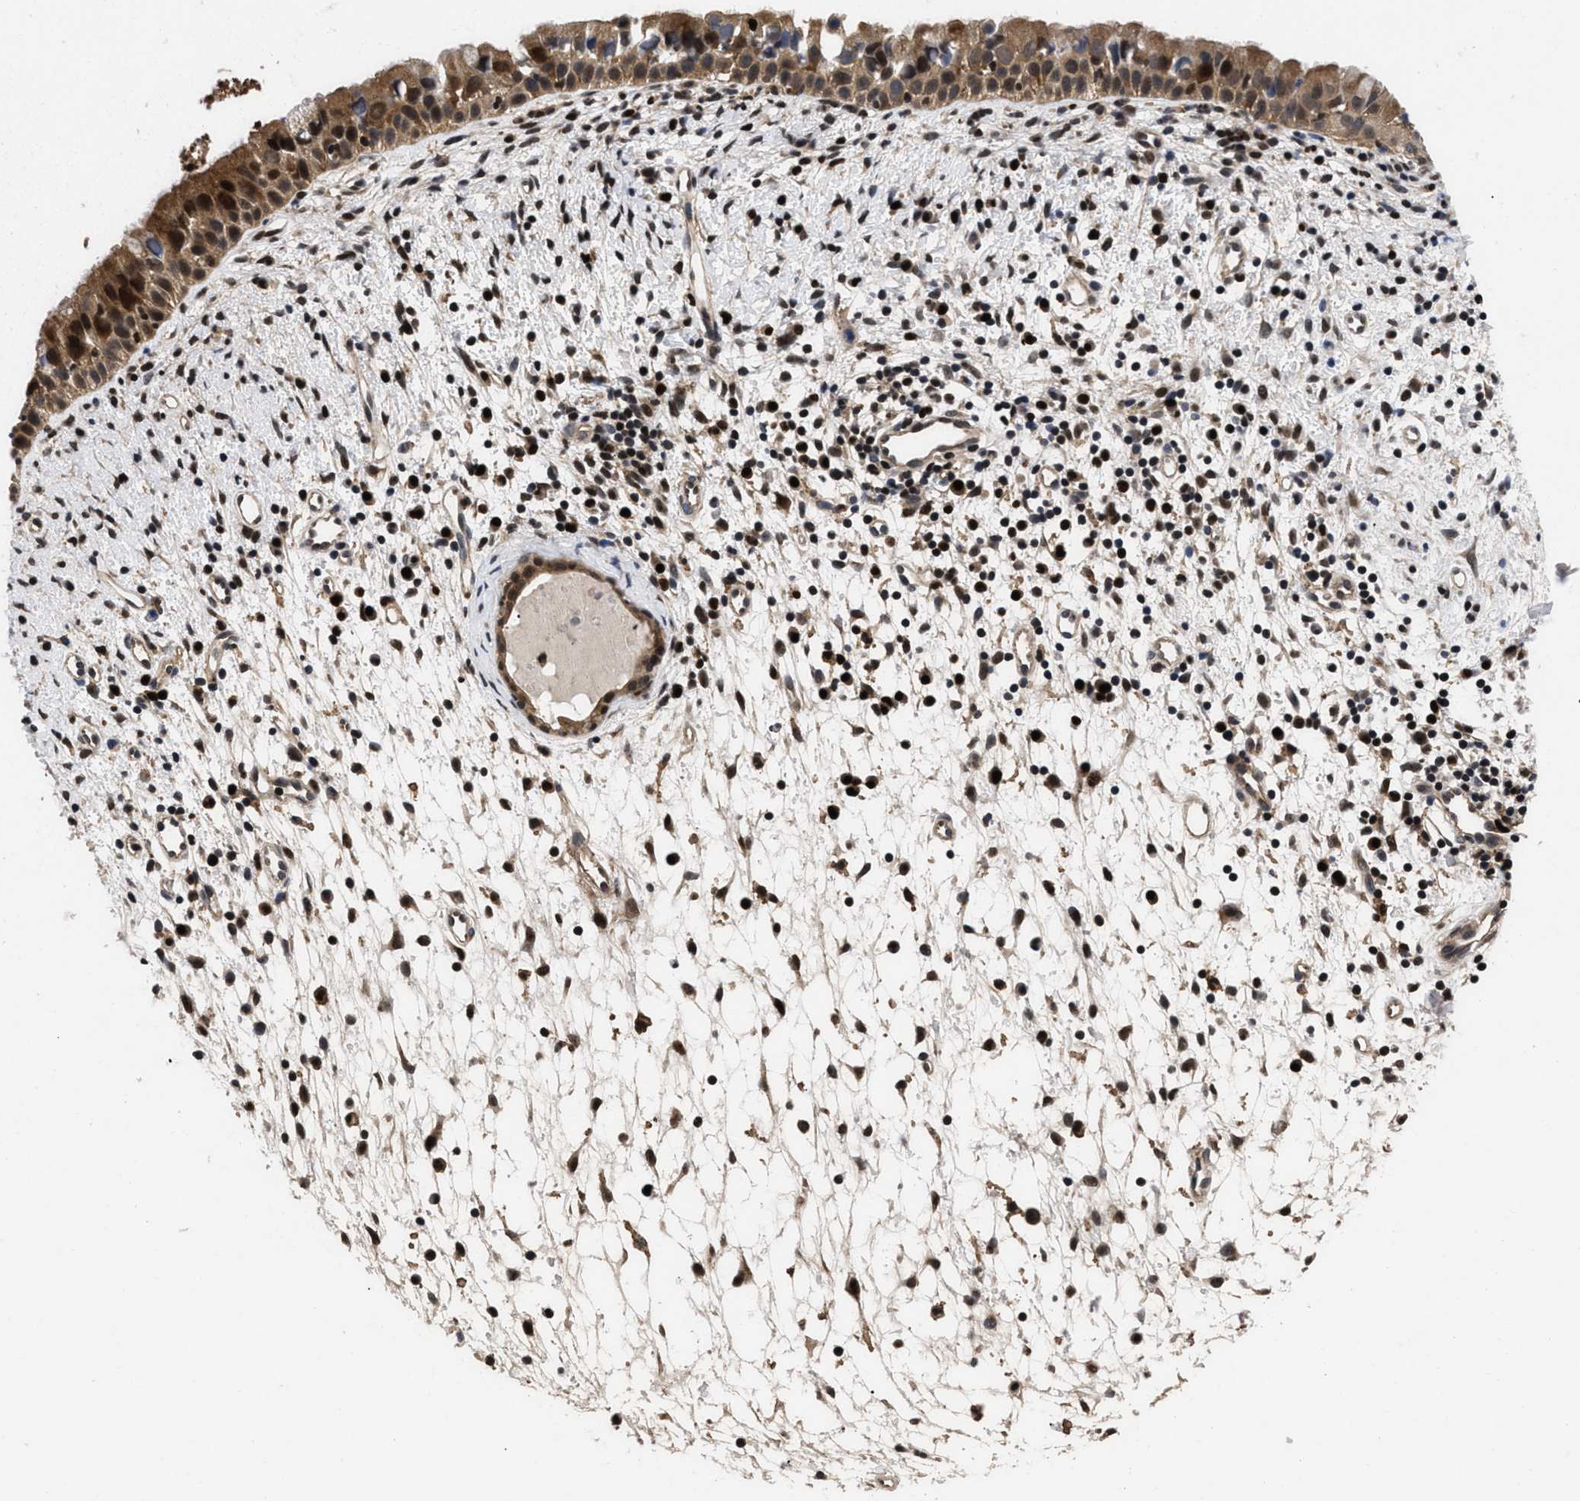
{"staining": {"intensity": "strong", "quantity": ">75%", "location": "cytoplasmic/membranous,nuclear"}, "tissue": "nasopharynx", "cell_type": "Respiratory epithelial cells", "image_type": "normal", "snomed": [{"axis": "morphology", "description": "Normal tissue, NOS"}, {"axis": "topography", "description": "Nasopharynx"}], "caption": "Immunohistochemical staining of benign human nasopharynx demonstrates strong cytoplasmic/membranous,nuclear protein positivity in approximately >75% of respiratory epithelial cells.", "gene": "FAM200A", "patient": {"sex": "male", "age": 22}}